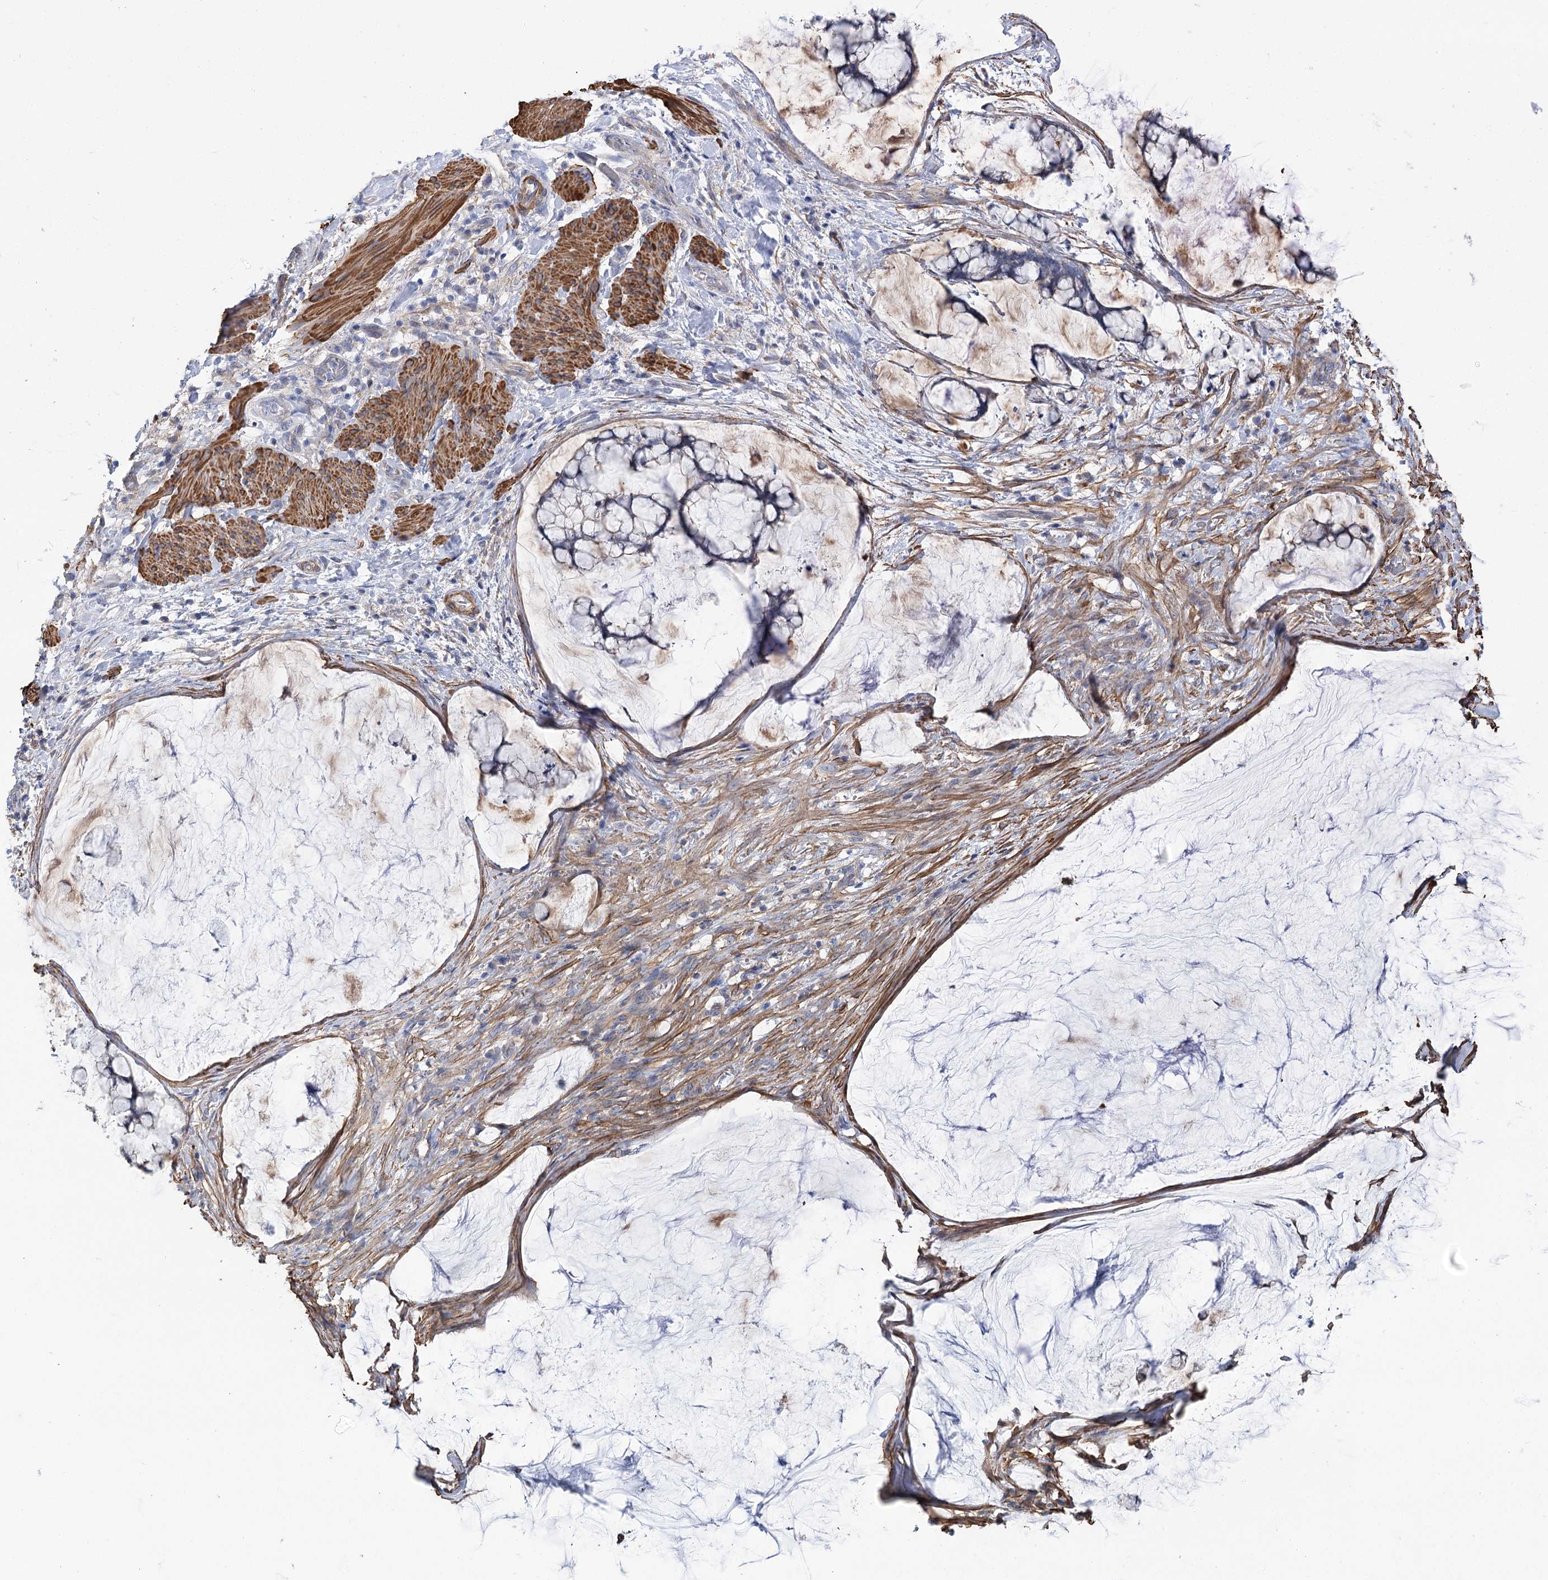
{"staining": {"intensity": "weak", "quantity": "<25%", "location": "cytoplasmic/membranous"}, "tissue": "ovarian cancer", "cell_type": "Tumor cells", "image_type": "cancer", "snomed": [{"axis": "morphology", "description": "Cystadenocarcinoma, mucinous, NOS"}, {"axis": "topography", "description": "Ovary"}], "caption": "This is an immunohistochemistry image of ovarian cancer (mucinous cystadenocarcinoma). There is no staining in tumor cells.", "gene": "WASHC3", "patient": {"sex": "female", "age": 42}}